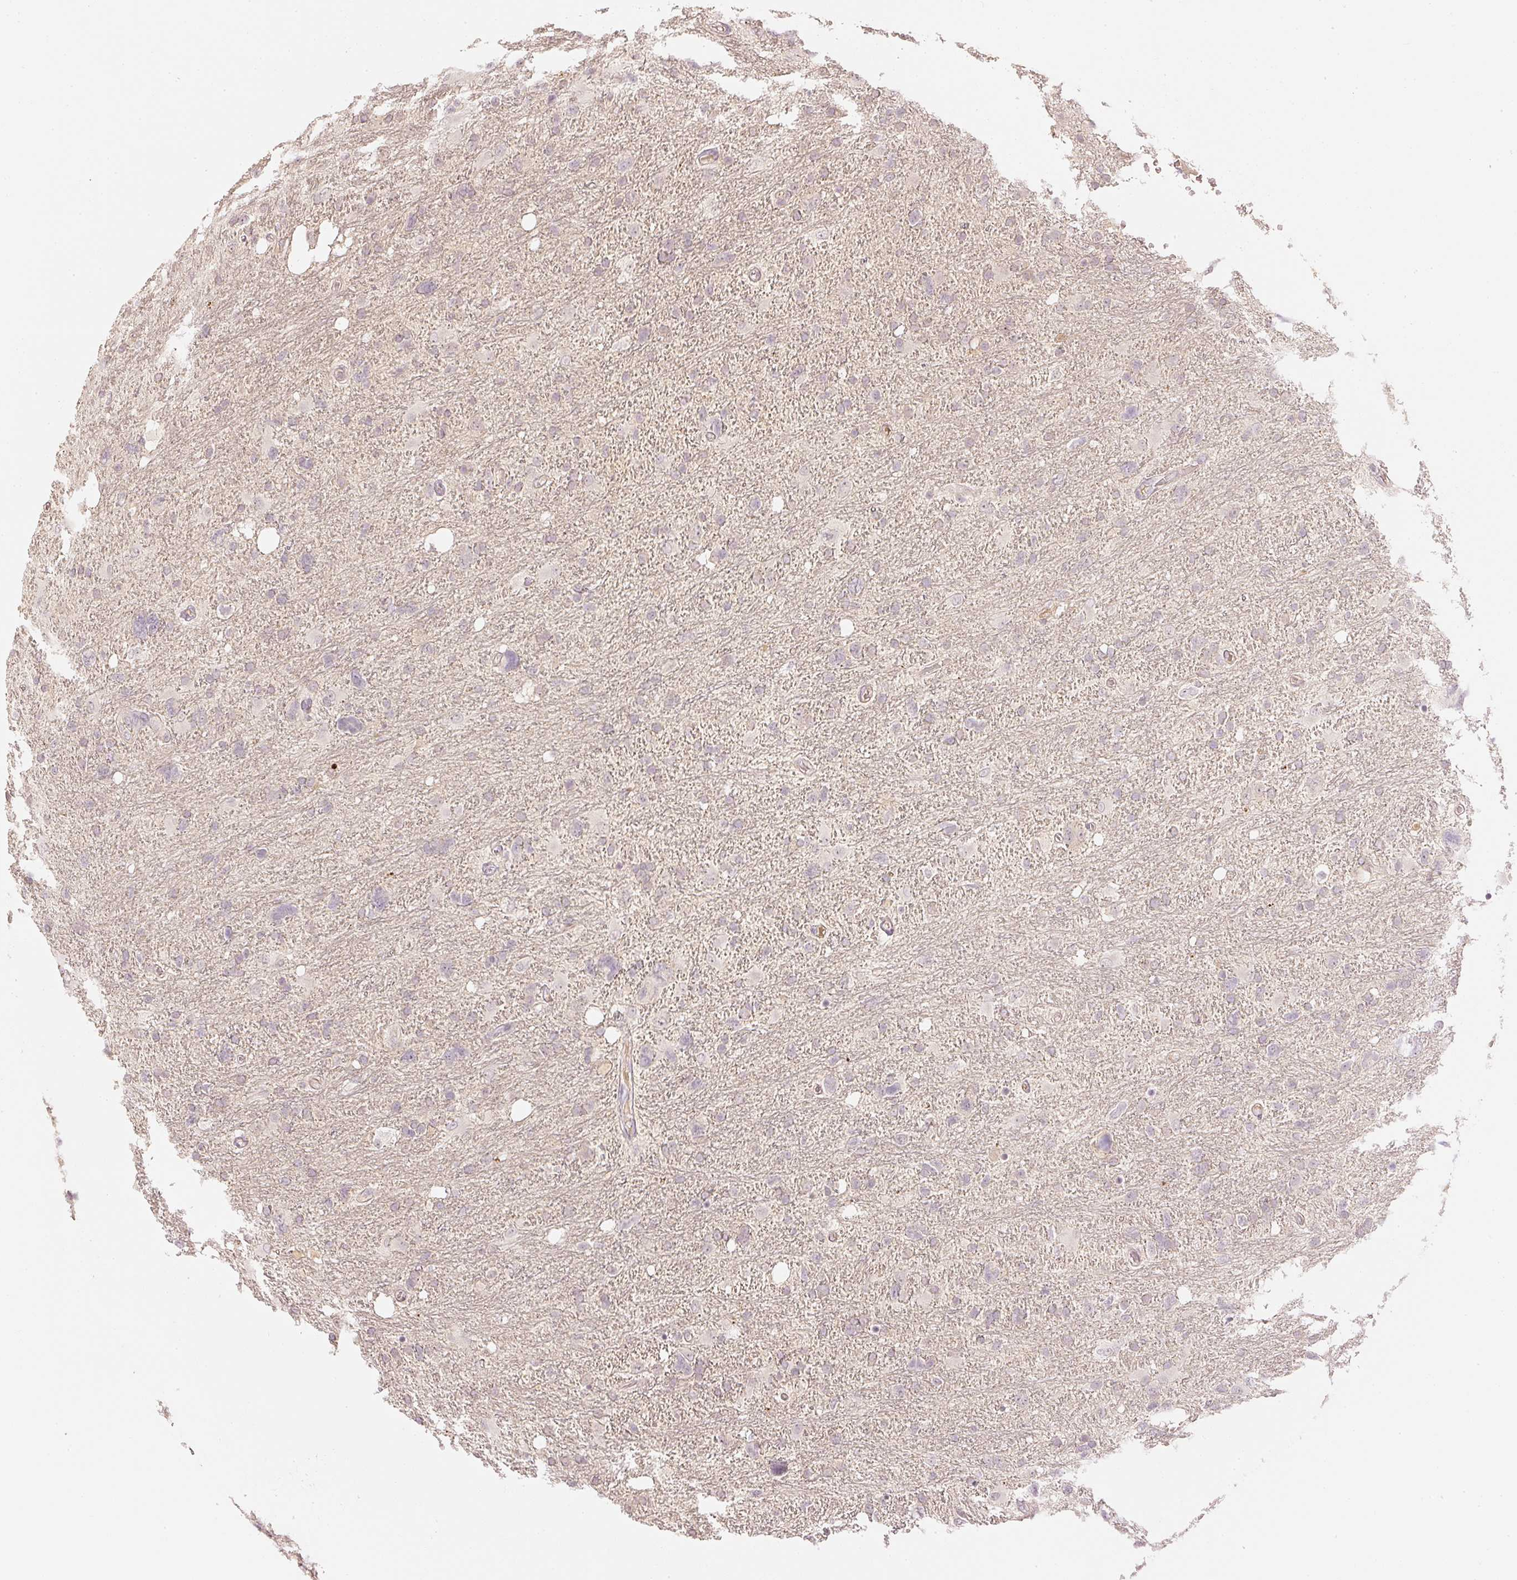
{"staining": {"intensity": "negative", "quantity": "none", "location": "none"}, "tissue": "glioma", "cell_type": "Tumor cells", "image_type": "cancer", "snomed": [{"axis": "morphology", "description": "Glioma, malignant, High grade"}, {"axis": "topography", "description": "Brain"}], "caption": "This is an immunohistochemistry (IHC) photomicrograph of human glioma. There is no expression in tumor cells.", "gene": "GZMA", "patient": {"sex": "male", "age": 61}}